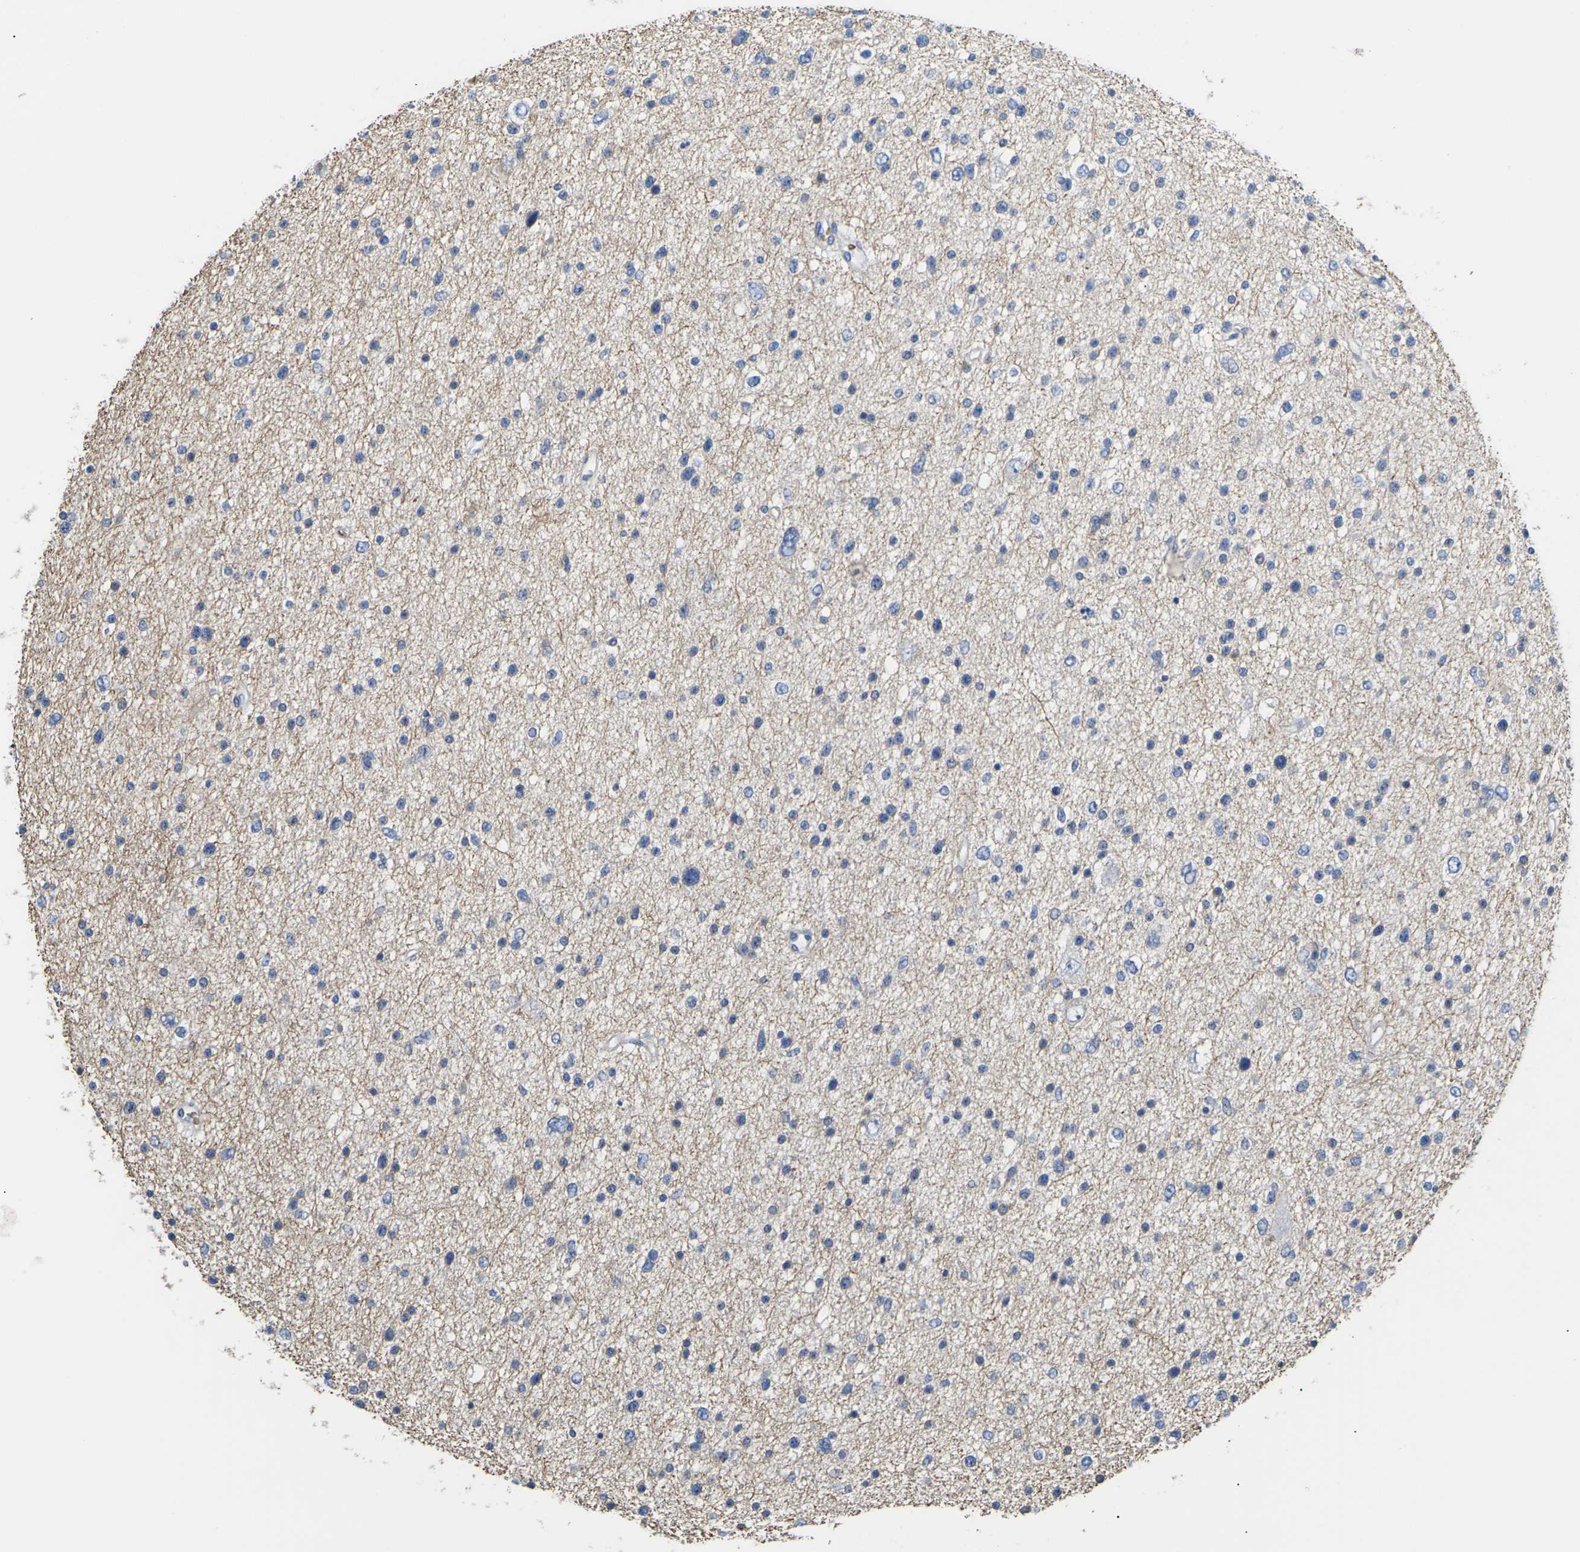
{"staining": {"intensity": "negative", "quantity": "none", "location": "none"}, "tissue": "glioma", "cell_type": "Tumor cells", "image_type": "cancer", "snomed": [{"axis": "morphology", "description": "Glioma, malignant, Low grade"}, {"axis": "topography", "description": "Brain"}], "caption": "Tumor cells show no significant protein expression in low-grade glioma (malignant). The staining is performed using DAB brown chromogen with nuclei counter-stained in using hematoxylin.", "gene": "TMCO4", "patient": {"sex": "female", "age": 37}}